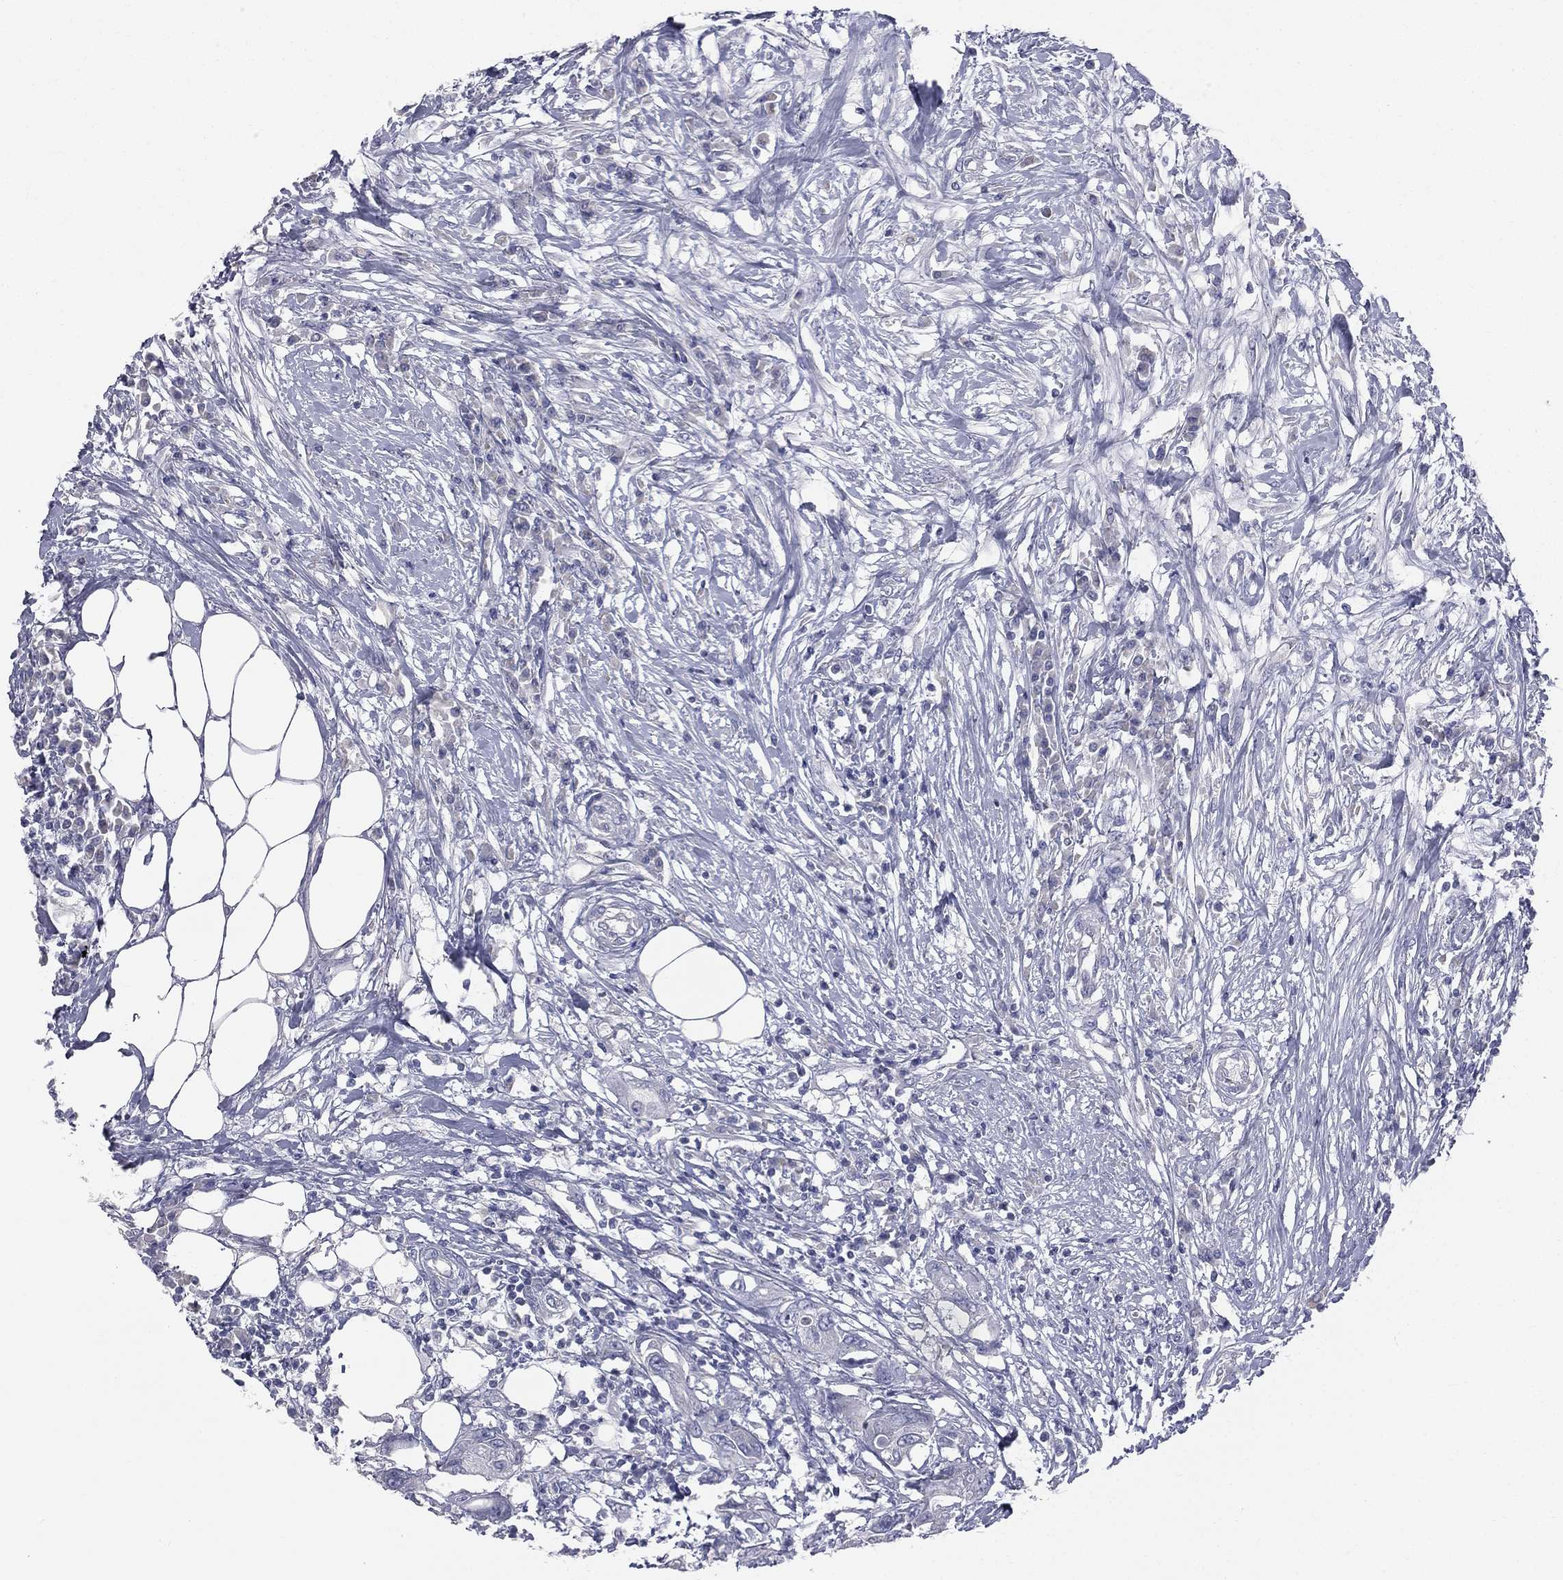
{"staining": {"intensity": "negative", "quantity": "none", "location": "none"}, "tissue": "urothelial cancer", "cell_type": "Tumor cells", "image_type": "cancer", "snomed": [{"axis": "morphology", "description": "Urothelial carcinoma, NOS"}, {"axis": "morphology", "description": "Urothelial carcinoma, High grade"}, {"axis": "topography", "description": "Urinary bladder"}], "caption": "This is an IHC photomicrograph of urothelial cancer. There is no expression in tumor cells.", "gene": "STK31", "patient": {"sex": "male", "age": 63}}